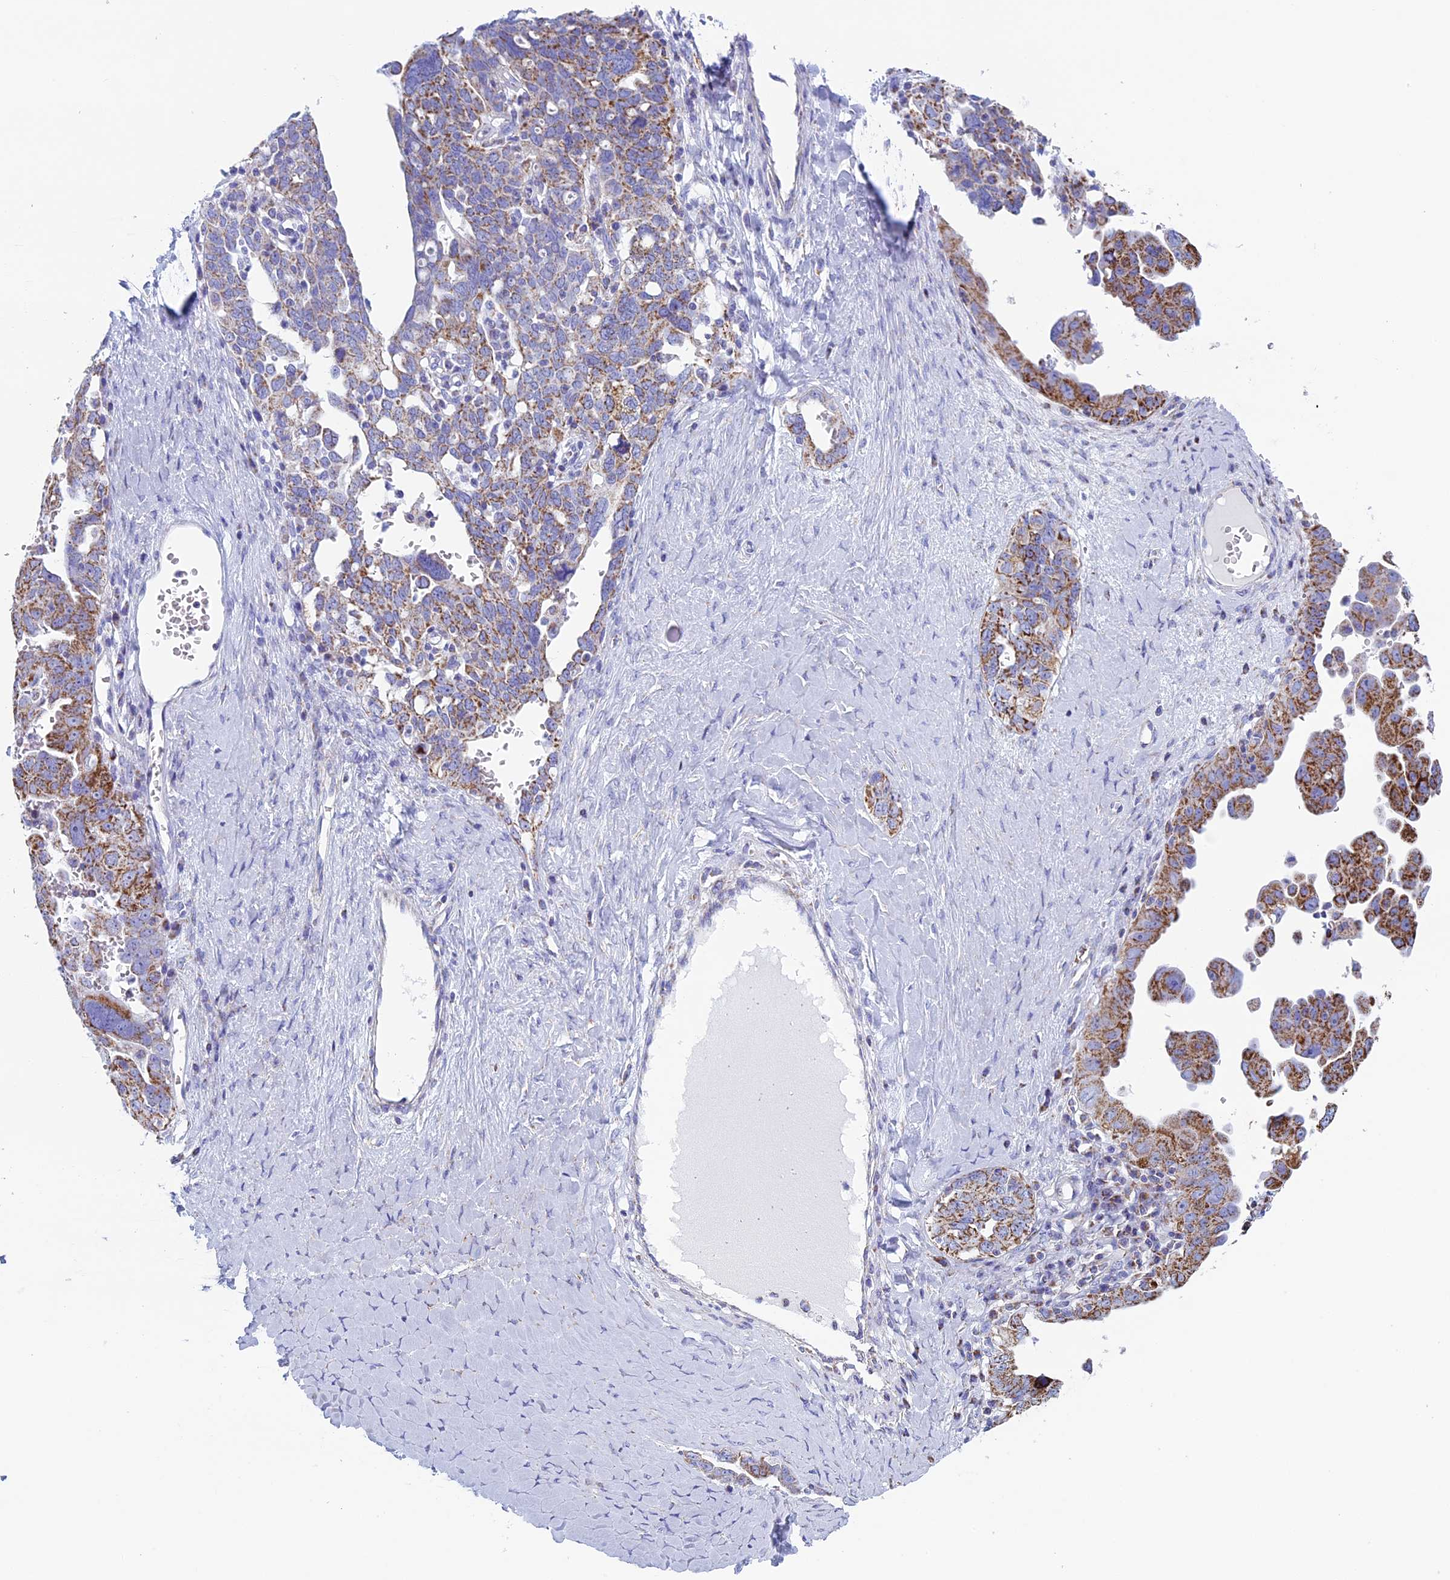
{"staining": {"intensity": "moderate", "quantity": ">75%", "location": "cytoplasmic/membranous"}, "tissue": "ovarian cancer", "cell_type": "Tumor cells", "image_type": "cancer", "snomed": [{"axis": "morphology", "description": "Carcinoma, endometroid"}, {"axis": "topography", "description": "Ovary"}], "caption": "Ovarian endometroid carcinoma tissue demonstrates moderate cytoplasmic/membranous positivity in about >75% of tumor cells (IHC, brightfield microscopy, high magnification).", "gene": "UQCRFS1", "patient": {"sex": "female", "age": 62}}